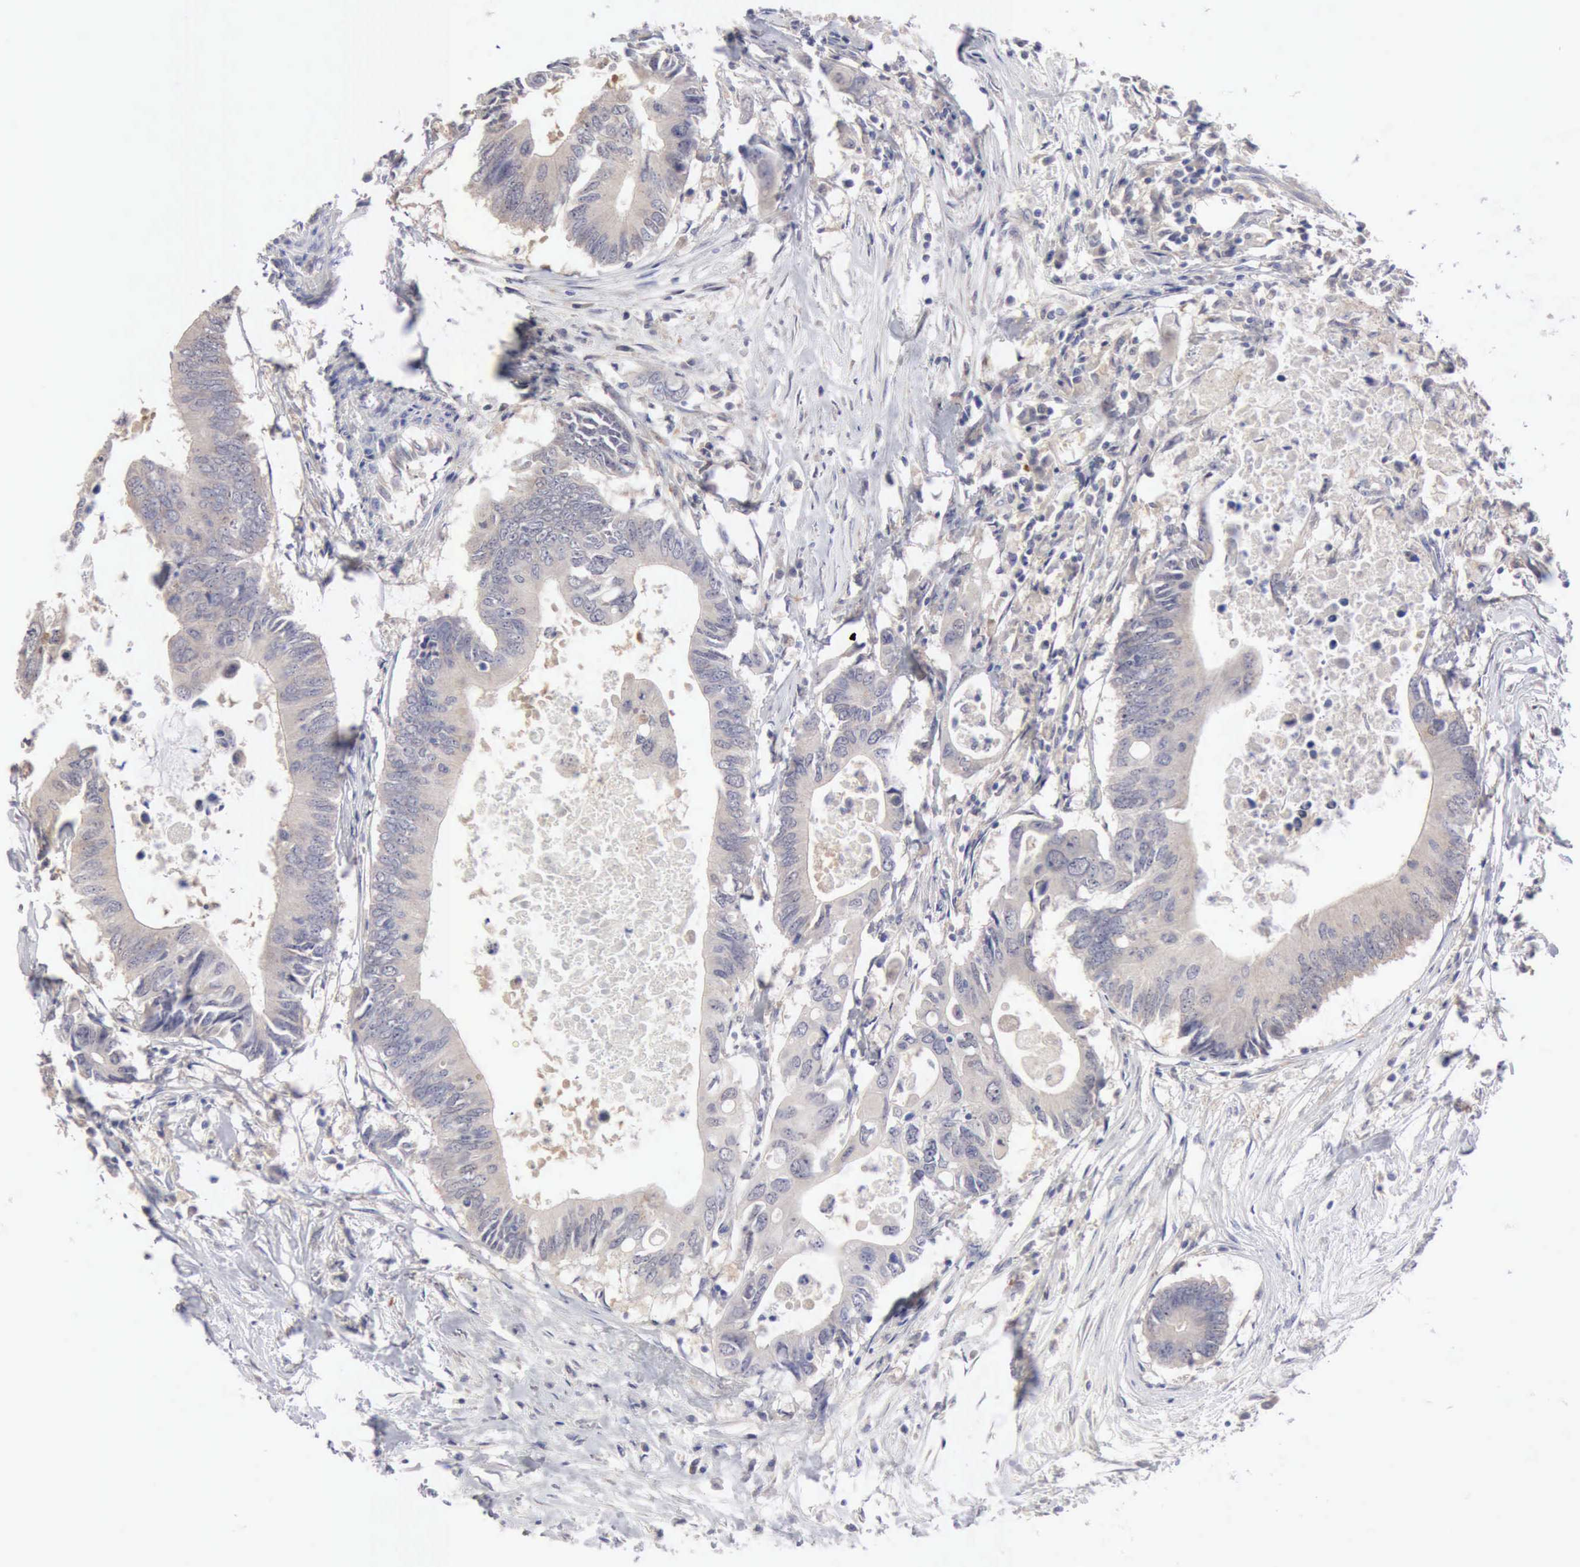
{"staining": {"intensity": "negative", "quantity": "none", "location": "none"}, "tissue": "colorectal cancer", "cell_type": "Tumor cells", "image_type": "cancer", "snomed": [{"axis": "morphology", "description": "Adenocarcinoma, NOS"}, {"axis": "topography", "description": "Colon"}], "caption": "Colorectal adenocarcinoma was stained to show a protein in brown. There is no significant positivity in tumor cells.", "gene": "PTGR2", "patient": {"sex": "male", "age": 71}}